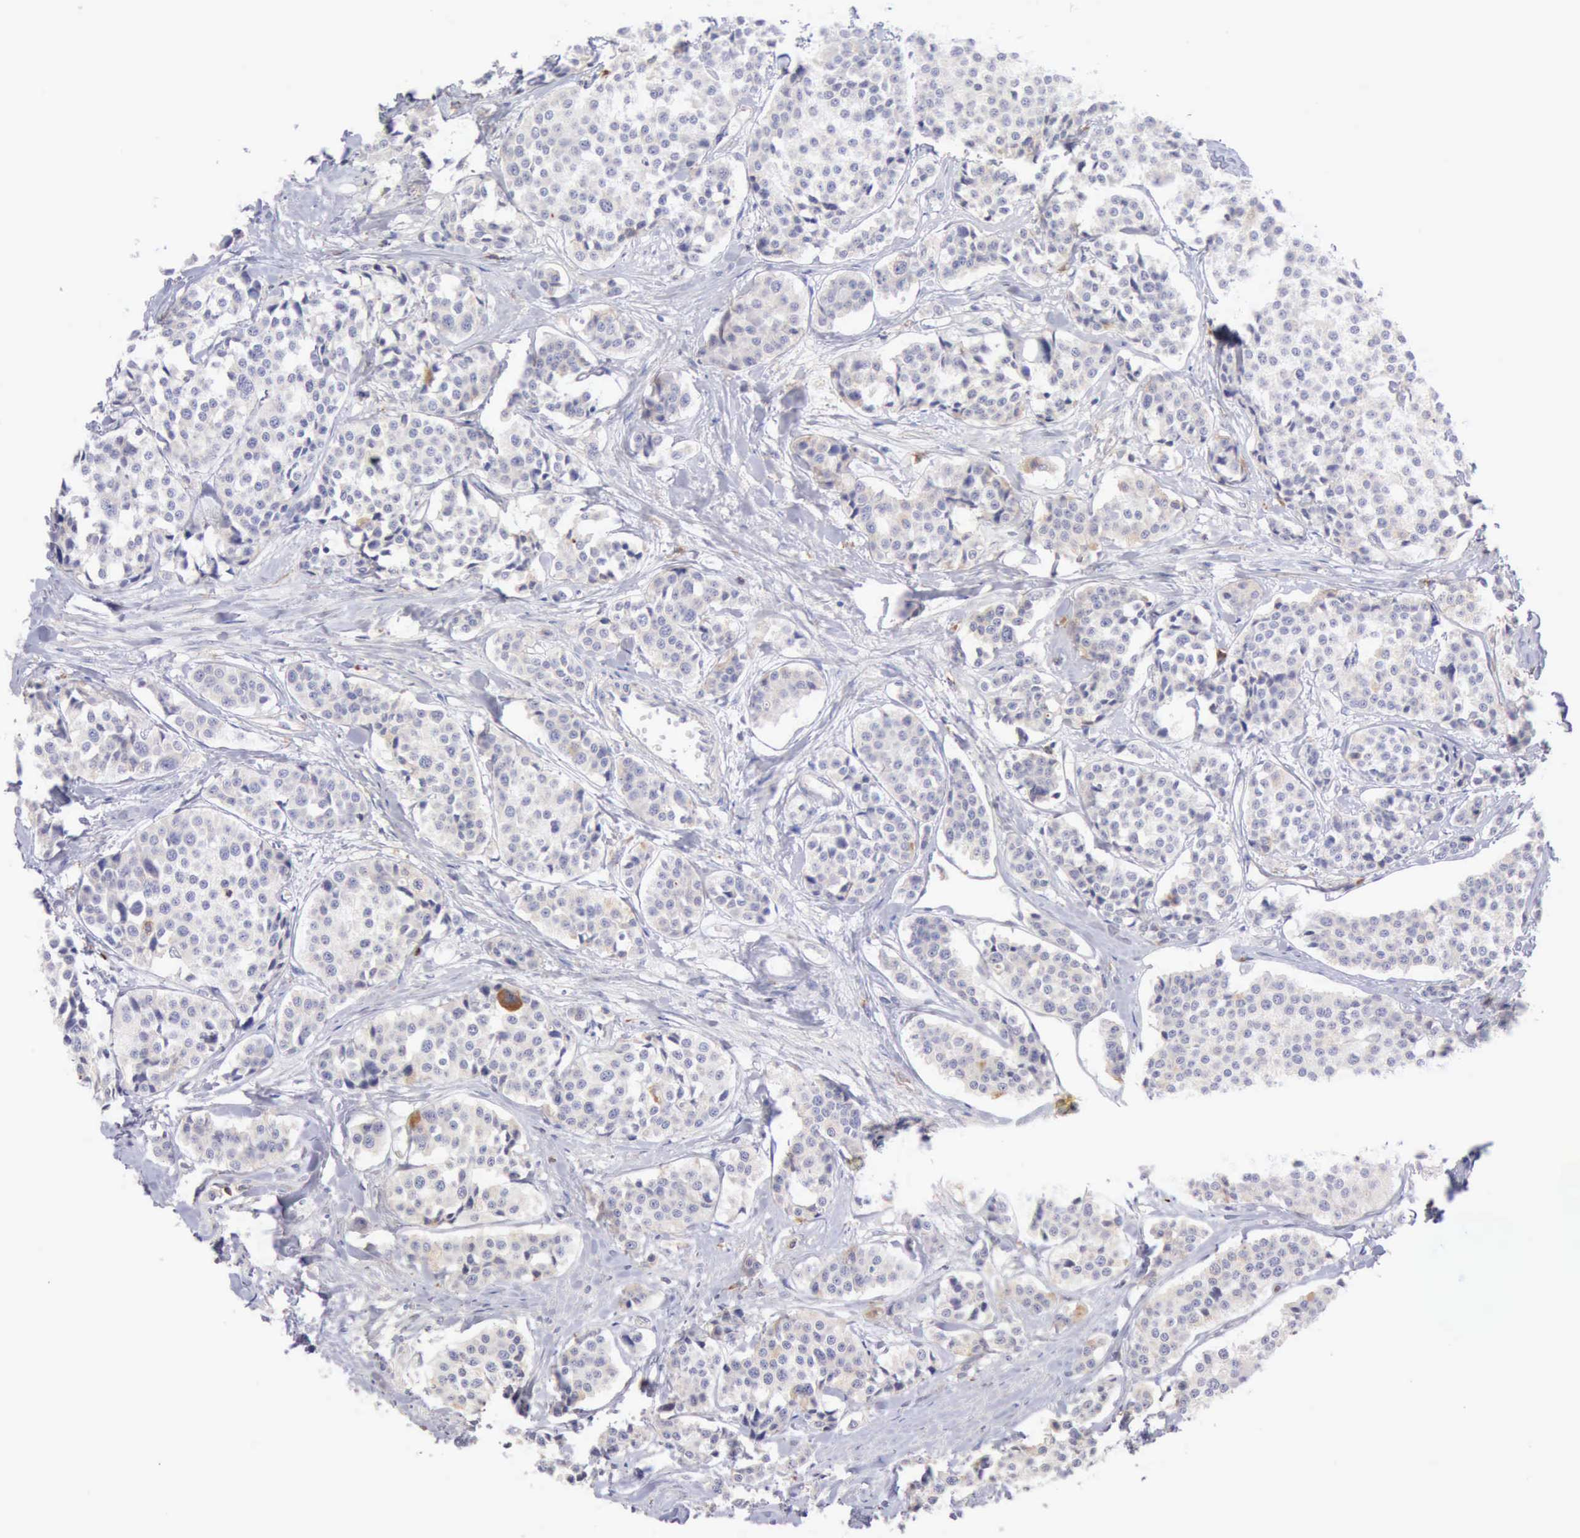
{"staining": {"intensity": "weak", "quantity": "<25%", "location": "cytoplasmic/membranous"}, "tissue": "carcinoid", "cell_type": "Tumor cells", "image_type": "cancer", "snomed": [{"axis": "morphology", "description": "Carcinoid, malignant, NOS"}, {"axis": "topography", "description": "Small intestine"}], "caption": "IHC histopathology image of neoplastic tissue: carcinoid (malignant) stained with DAB exhibits no significant protein staining in tumor cells.", "gene": "SASH3", "patient": {"sex": "male", "age": 60}}